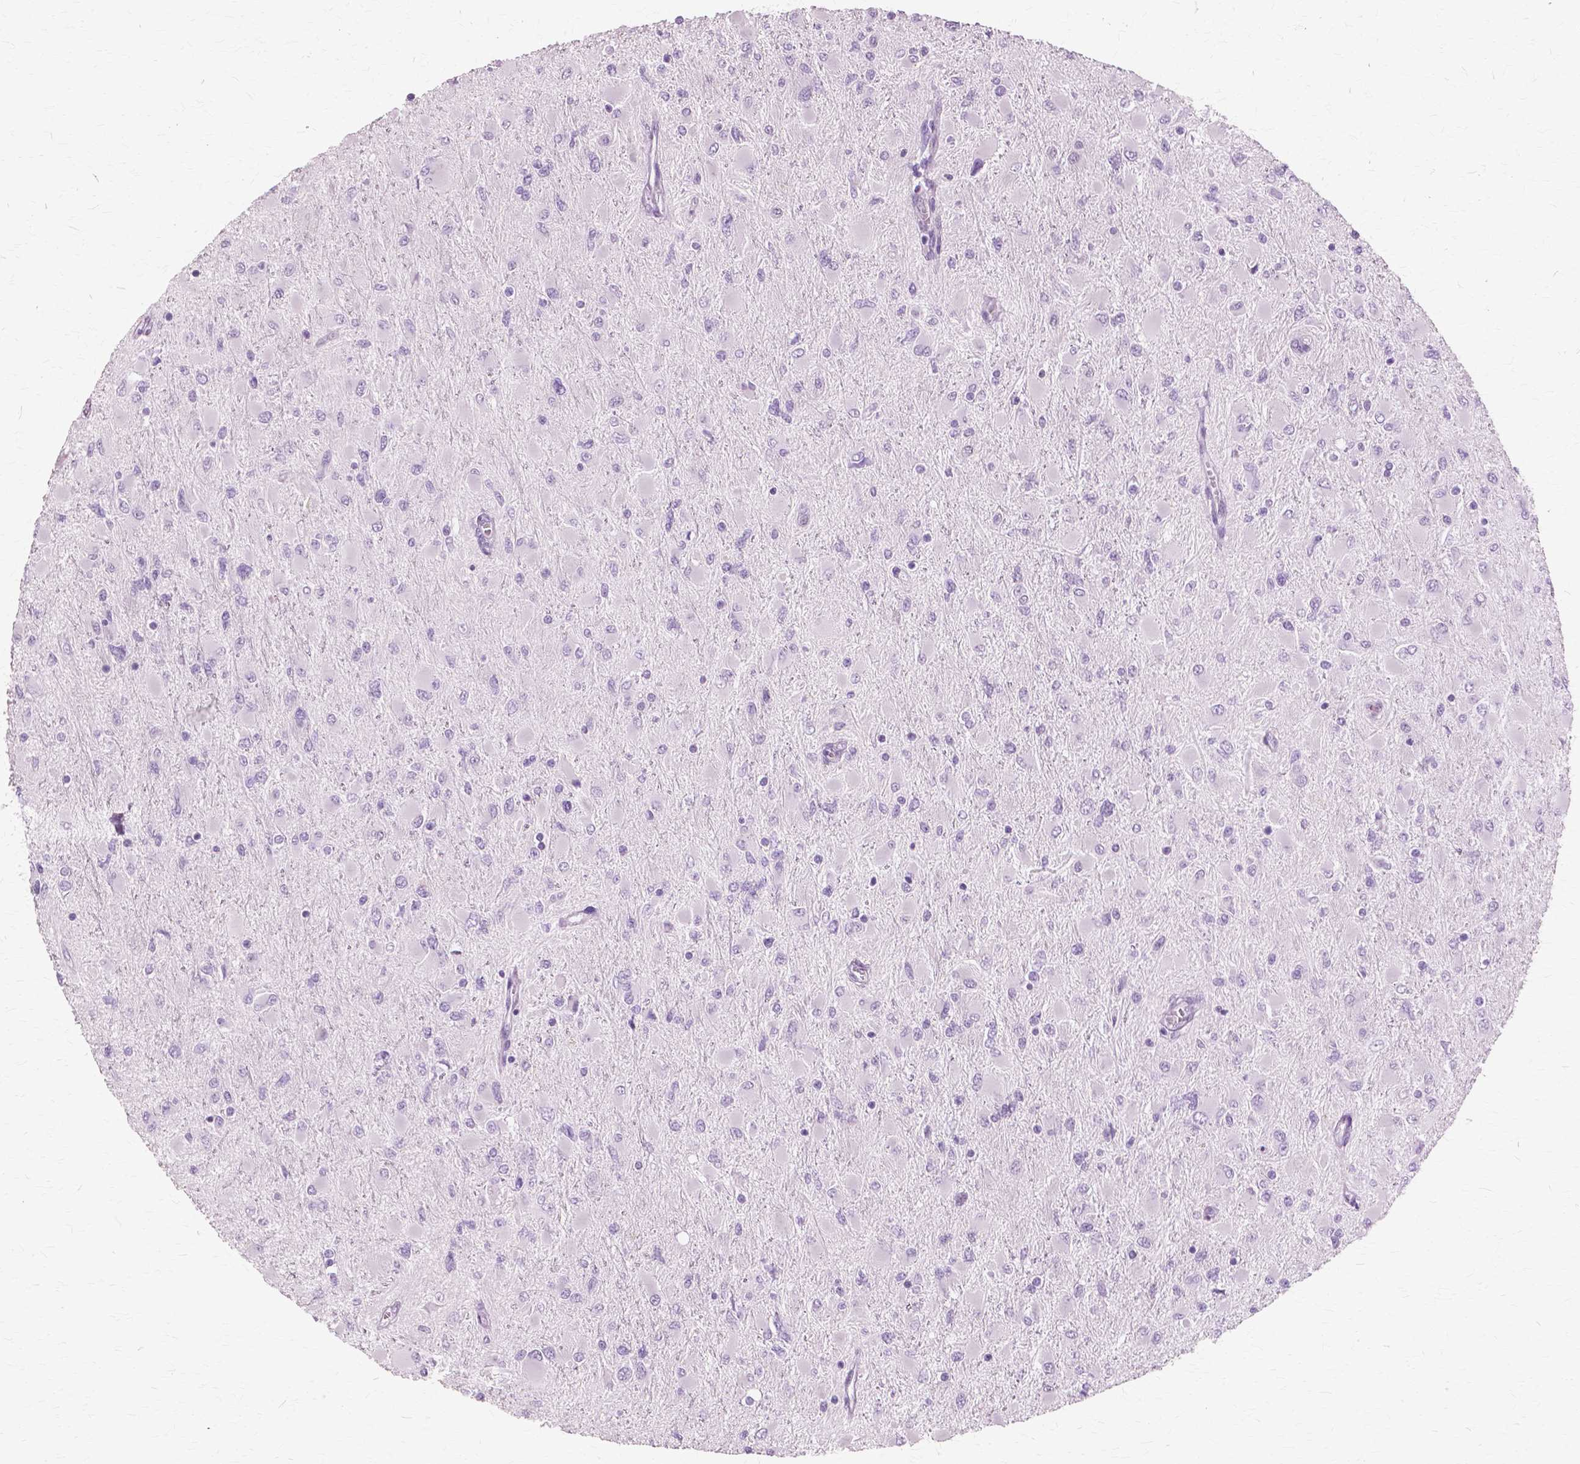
{"staining": {"intensity": "negative", "quantity": "none", "location": "none"}, "tissue": "glioma", "cell_type": "Tumor cells", "image_type": "cancer", "snomed": [{"axis": "morphology", "description": "Glioma, malignant, High grade"}, {"axis": "topography", "description": "Cerebral cortex"}], "caption": "This is a histopathology image of immunohistochemistry staining of malignant high-grade glioma, which shows no expression in tumor cells.", "gene": "SFTPD", "patient": {"sex": "female", "age": 36}}